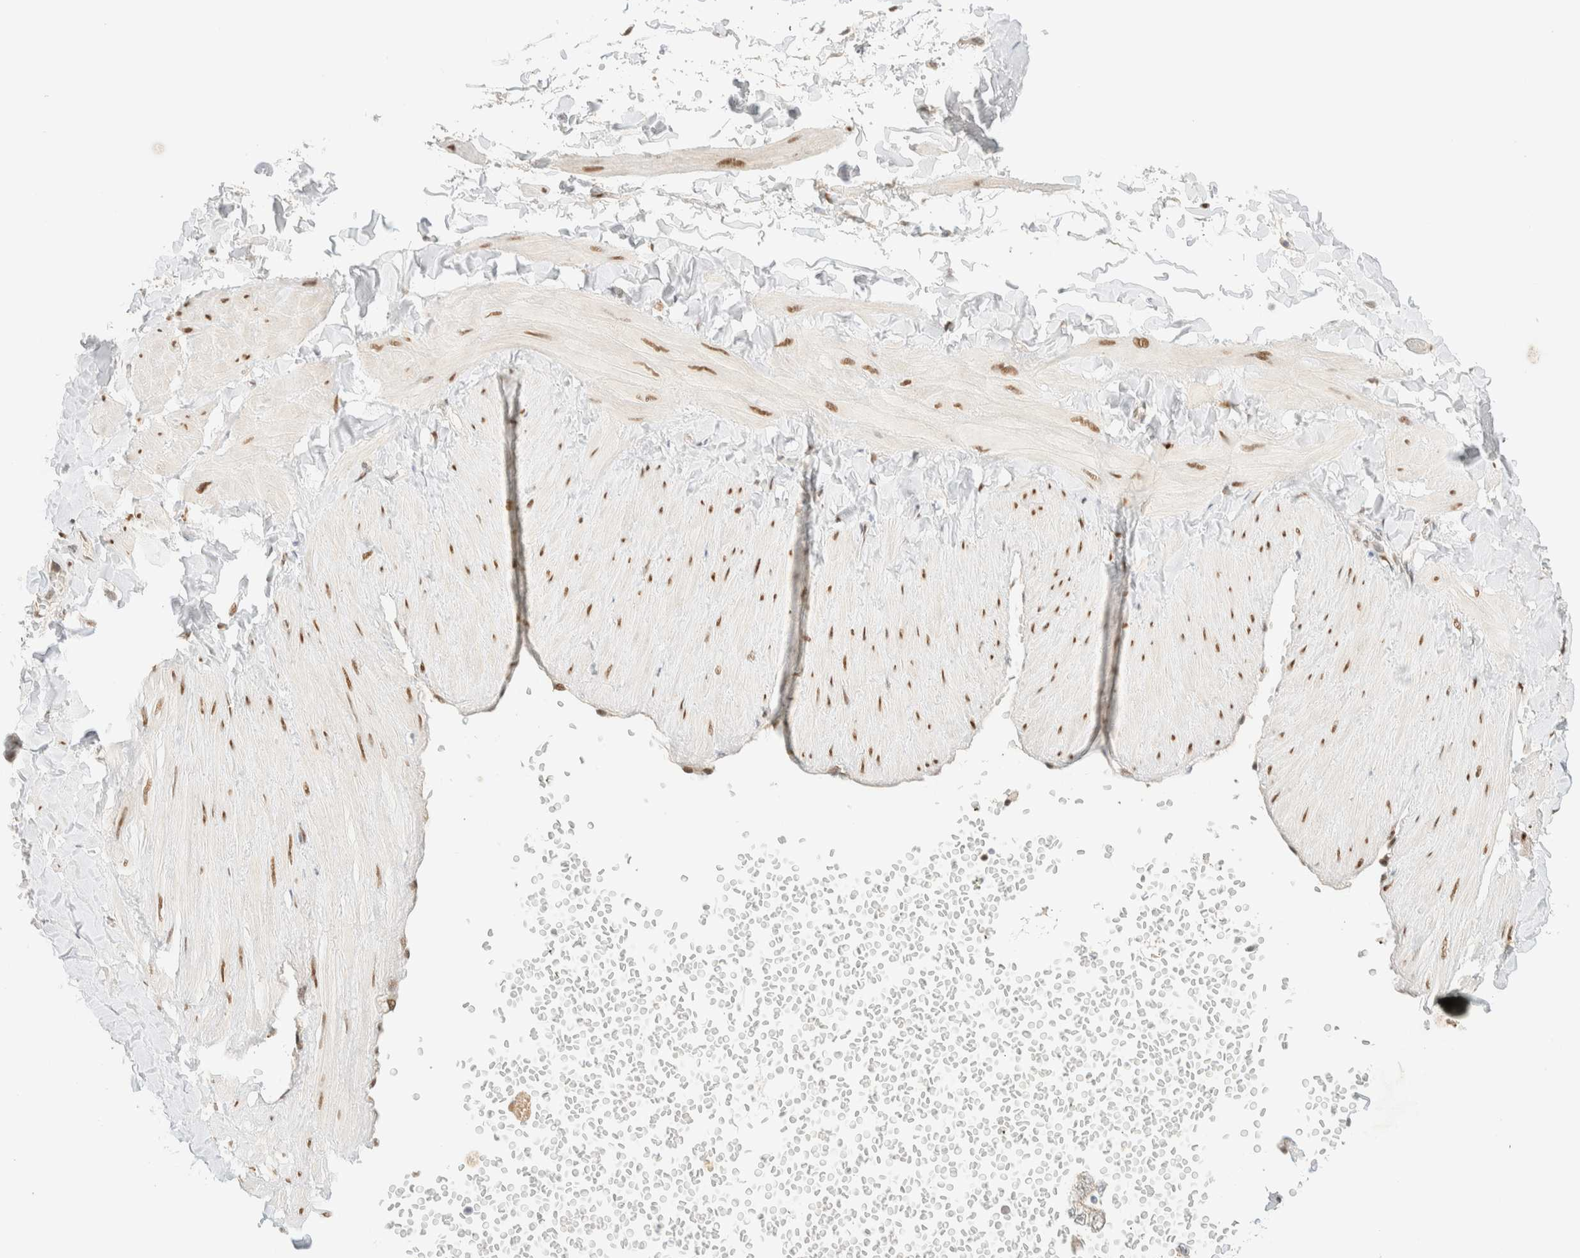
{"staining": {"intensity": "weak", "quantity": ">75%", "location": "nuclear"}, "tissue": "soft tissue", "cell_type": "Fibroblasts", "image_type": "normal", "snomed": [{"axis": "morphology", "description": "Normal tissue, NOS"}, {"axis": "topography", "description": "Adipose tissue"}, {"axis": "topography", "description": "Vascular tissue"}, {"axis": "topography", "description": "Peripheral nerve tissue"}], "caption": "An IHC image of unremarkable tissue is shown. Protein staining in brown labels weak nuclear positivity in soft tissue within fibroblasts.", "gene": "PYGO2", "patient": {"sex": "male", "age": 25}}